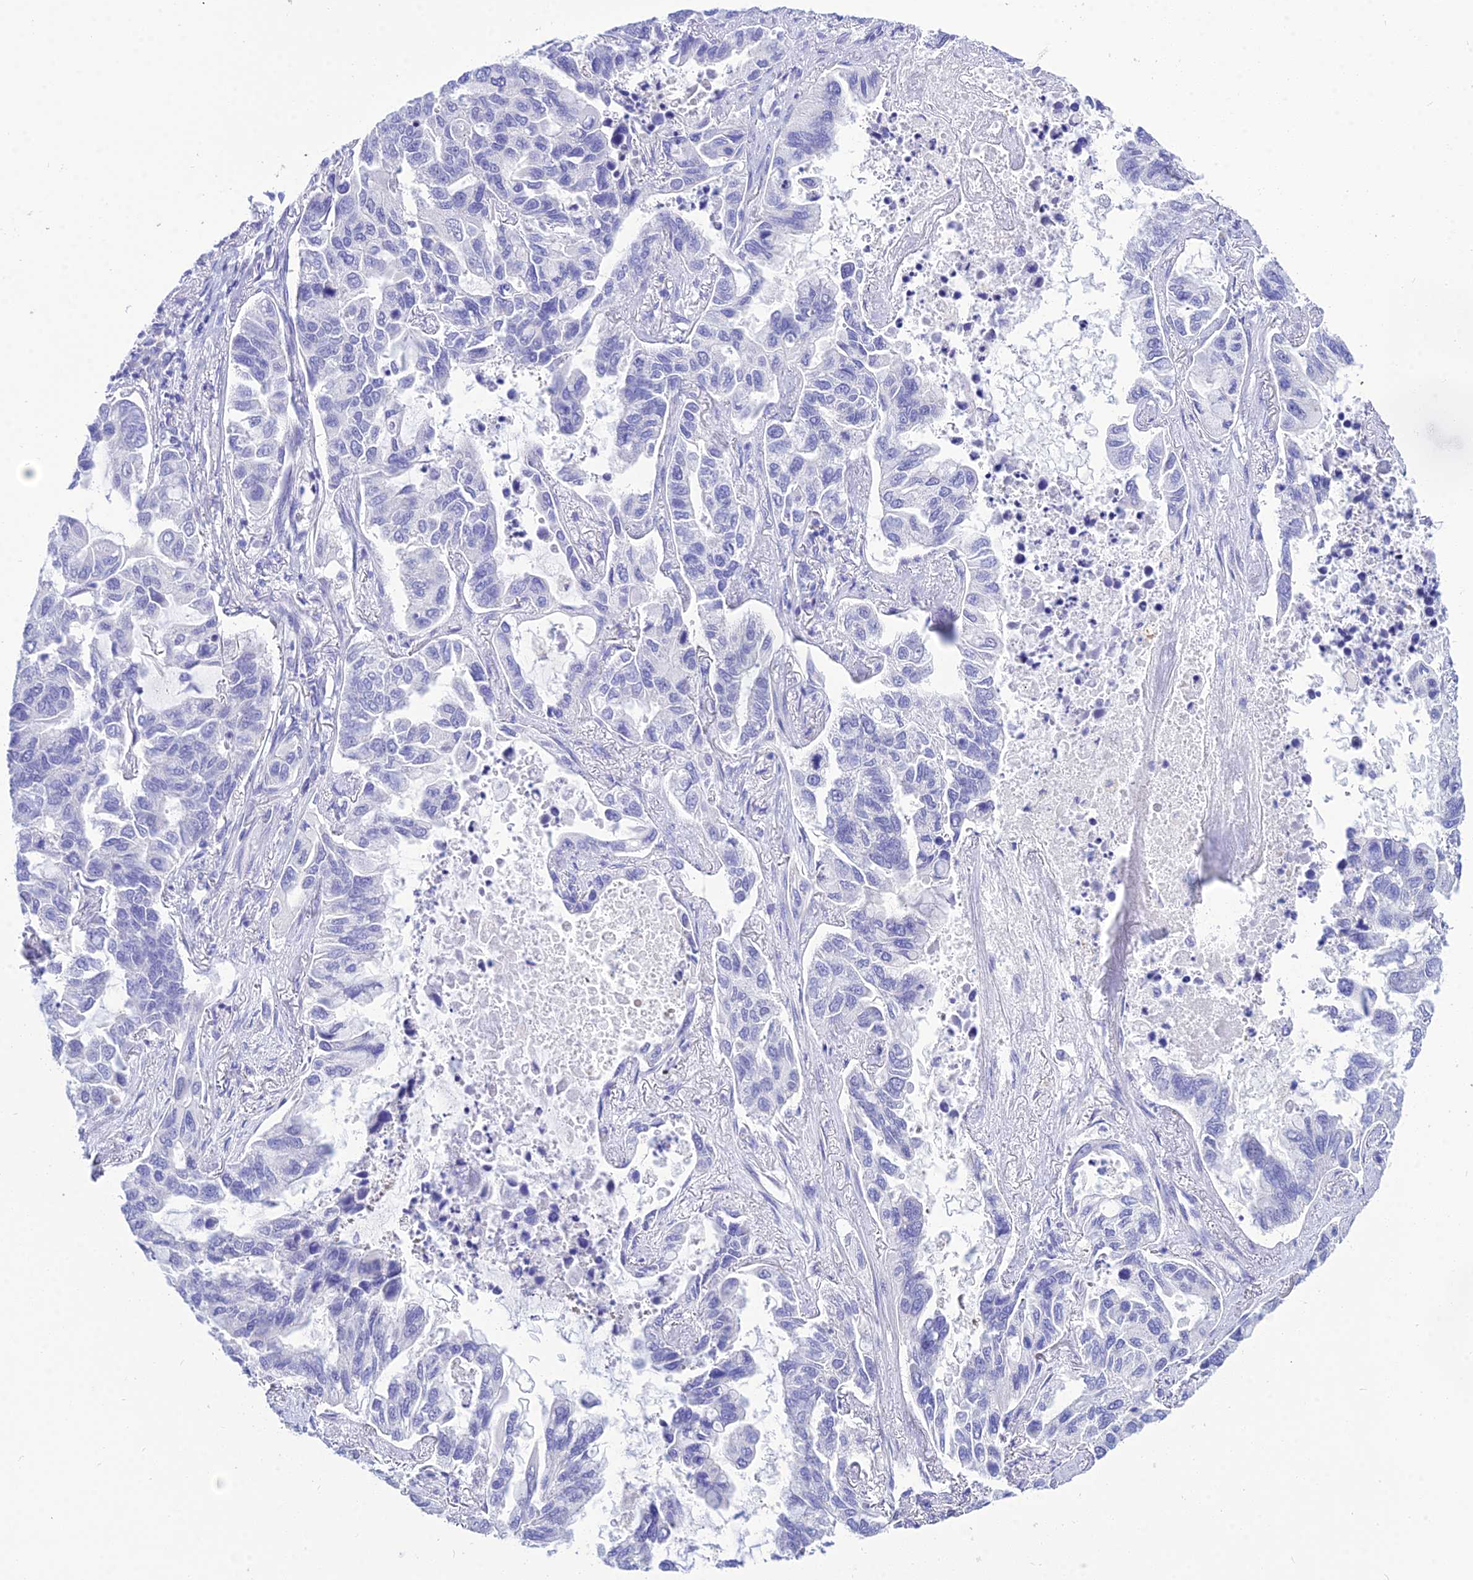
{"staining": {"intensity": "negative", "quantity": "none", "location": "none"}, "tissue": "lung cancer", "cell_type": "Tumor cells", "image_type": "cancer", "snomed": [{"axis": "morphology", "description": "Adenocarcinoma, NOS"}, {"axis": "topography", "description": "Lung"}], "caption": "Micrograph shows no significant protein positivity in tumor cells of adenocarcinoma (lung).", "gene": "DEFB107A", "patient": {"sex": "male", "age": 64}}